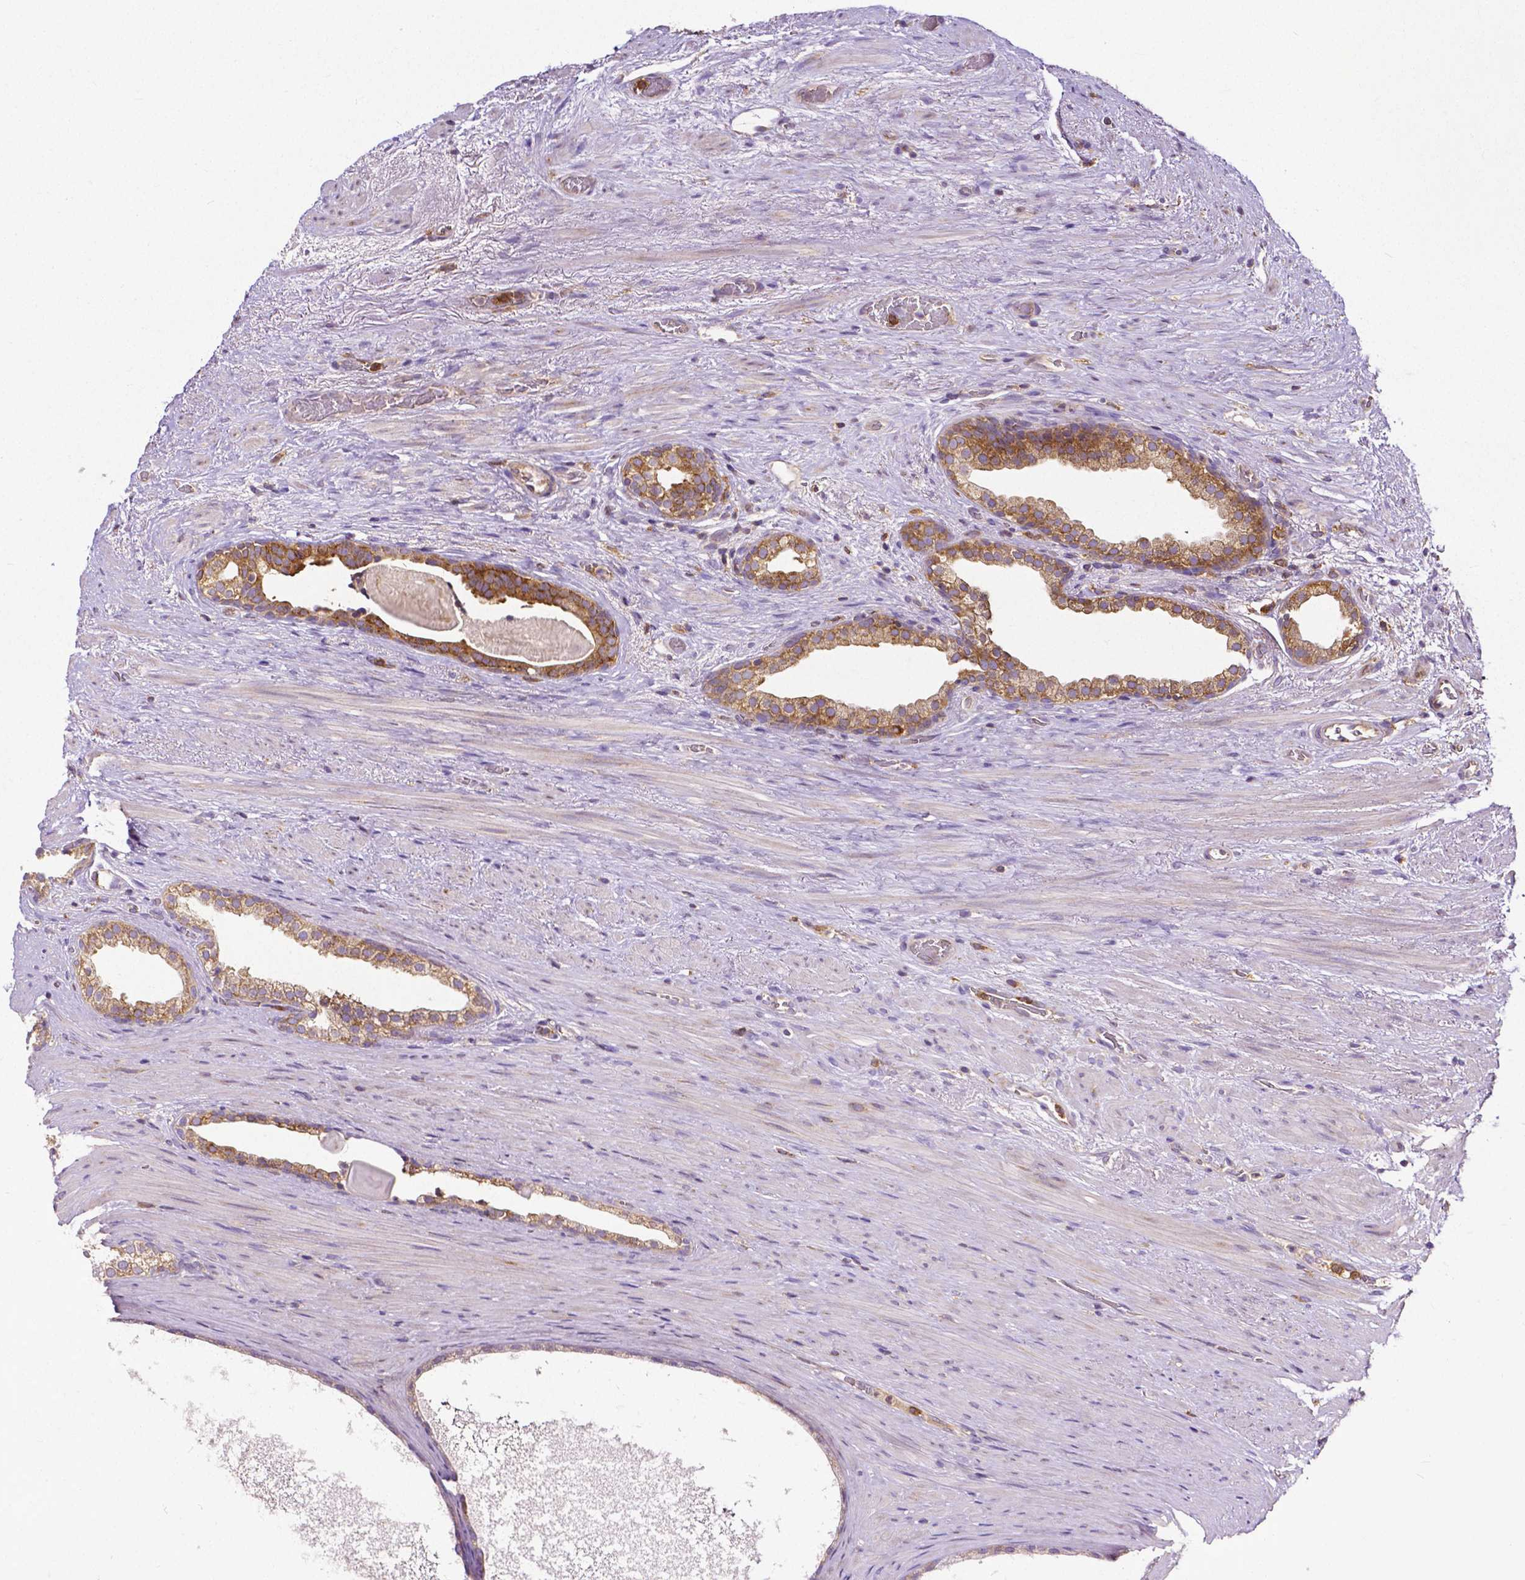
{"staining": {"intensity": "moderate", "quantity": ">75%", "location": "cytoplasmic/membranous"}, "tissue": "prostate cancer", "cell_type": "Tumor cells", "image_type": "cancer", "snomed": [{"axis": "morphology", "description": "Adenocarcinoma, High grade"}, {"axis": "topography", "description": "Prostate"}], "caption": "Prostate cancer (adenocarcinoma (high-grade)) stained with a brown dye exhibits moderate cytoplasmic/membranous positive positivity in about >75% of tumor cells.", "gene": "DICER1", "patient": {"sex": "male", "age": 65}}